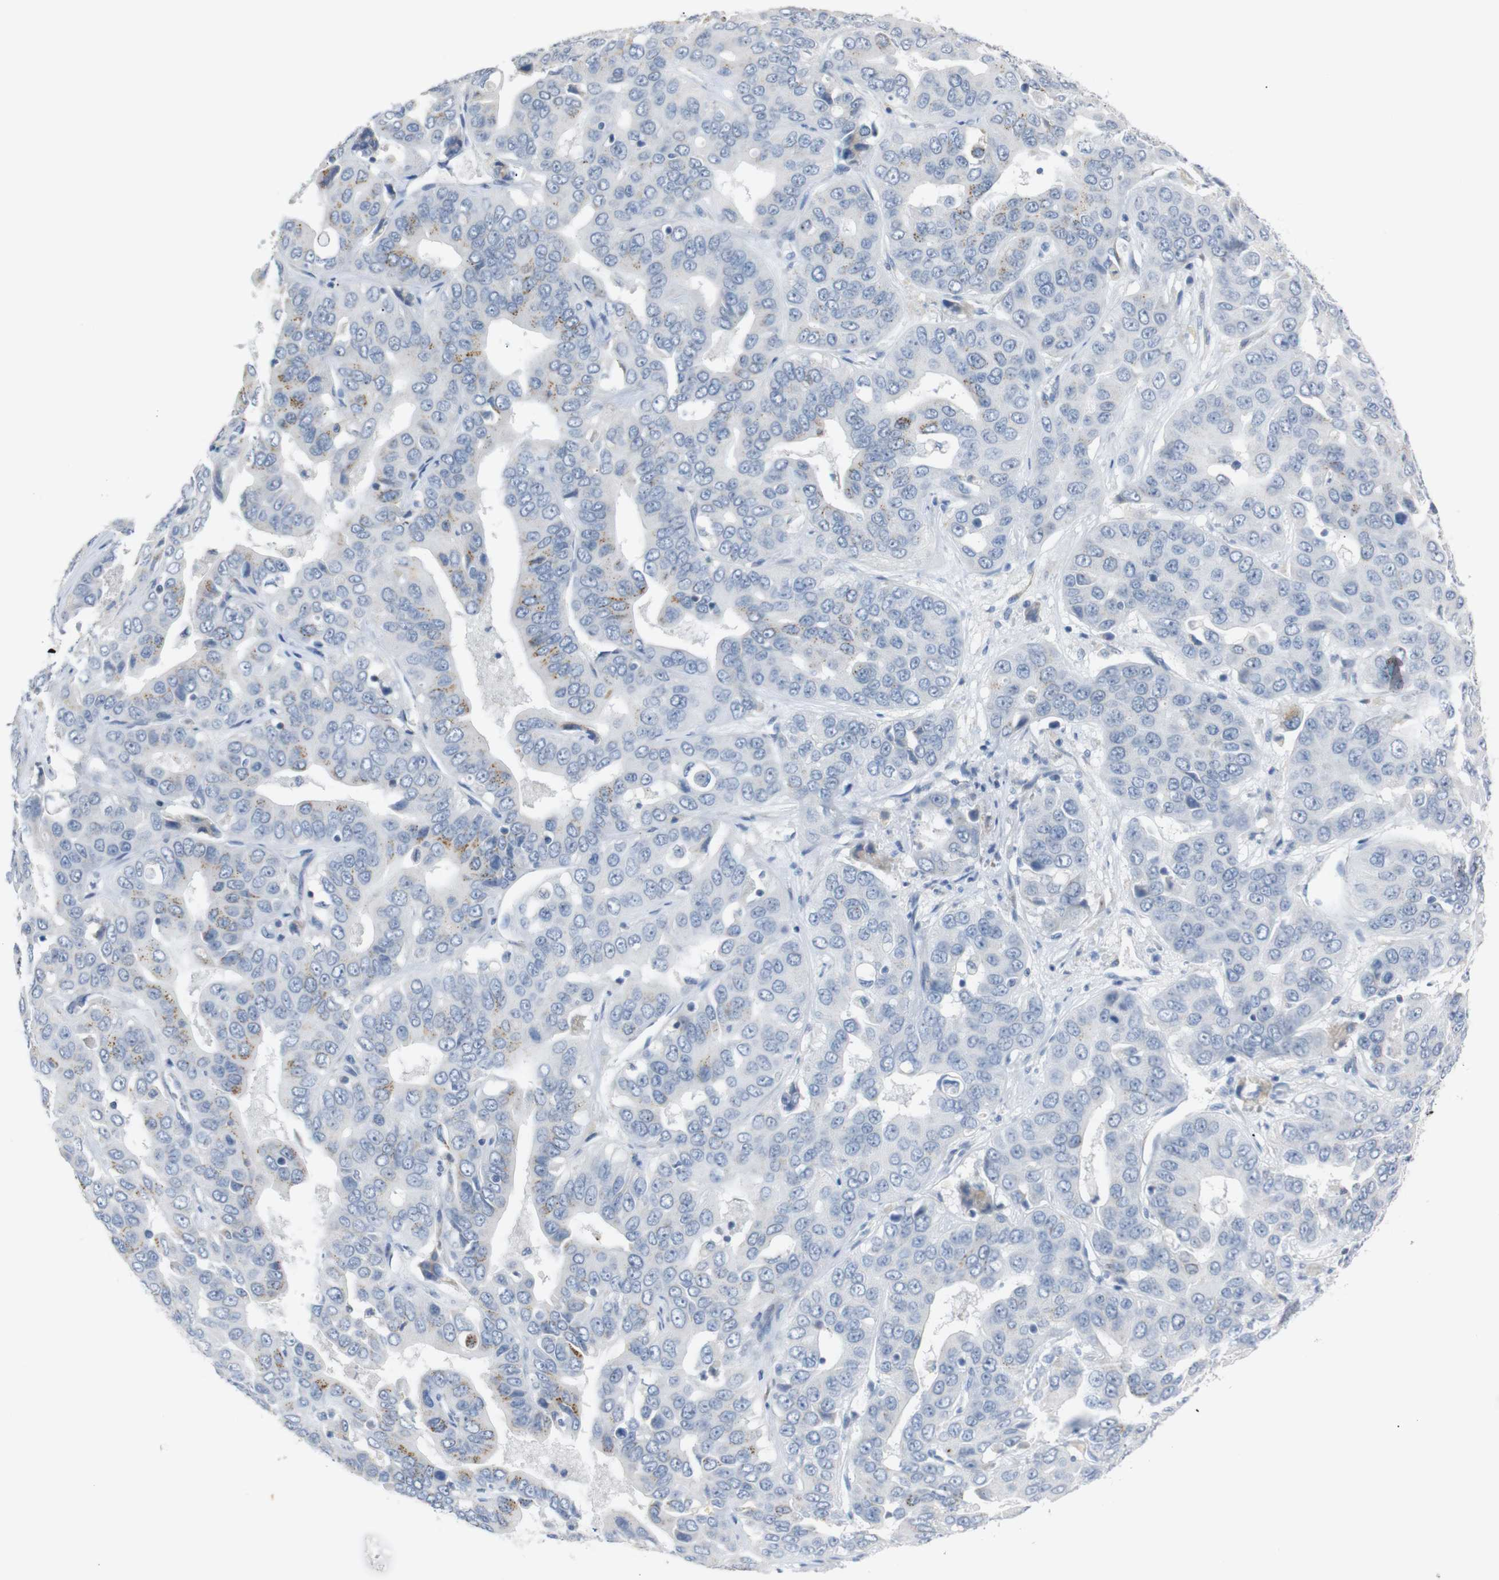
{"staining": {"intensity": "moderate", "quantity": "25%-75%", "location": "cytoplasmic/membranous"}, "tissue": "liver cancer", "cell_type": "Tumor cells", "image_type": "cancer", "snomed": [{"axis": "morphology", "description": "Cholangiocarcinoma"}, {"axis": "topography", "description": "Liver"}], "caption": "Protein expression analysis of liver cancer demonstrates moderate cytoplasmic/membranous staining in about 25%-75% of tumor cells. Nuclei are stained in blue.", "gene": "CHRM5", "patient": {"sex": "female", "age": 52}}